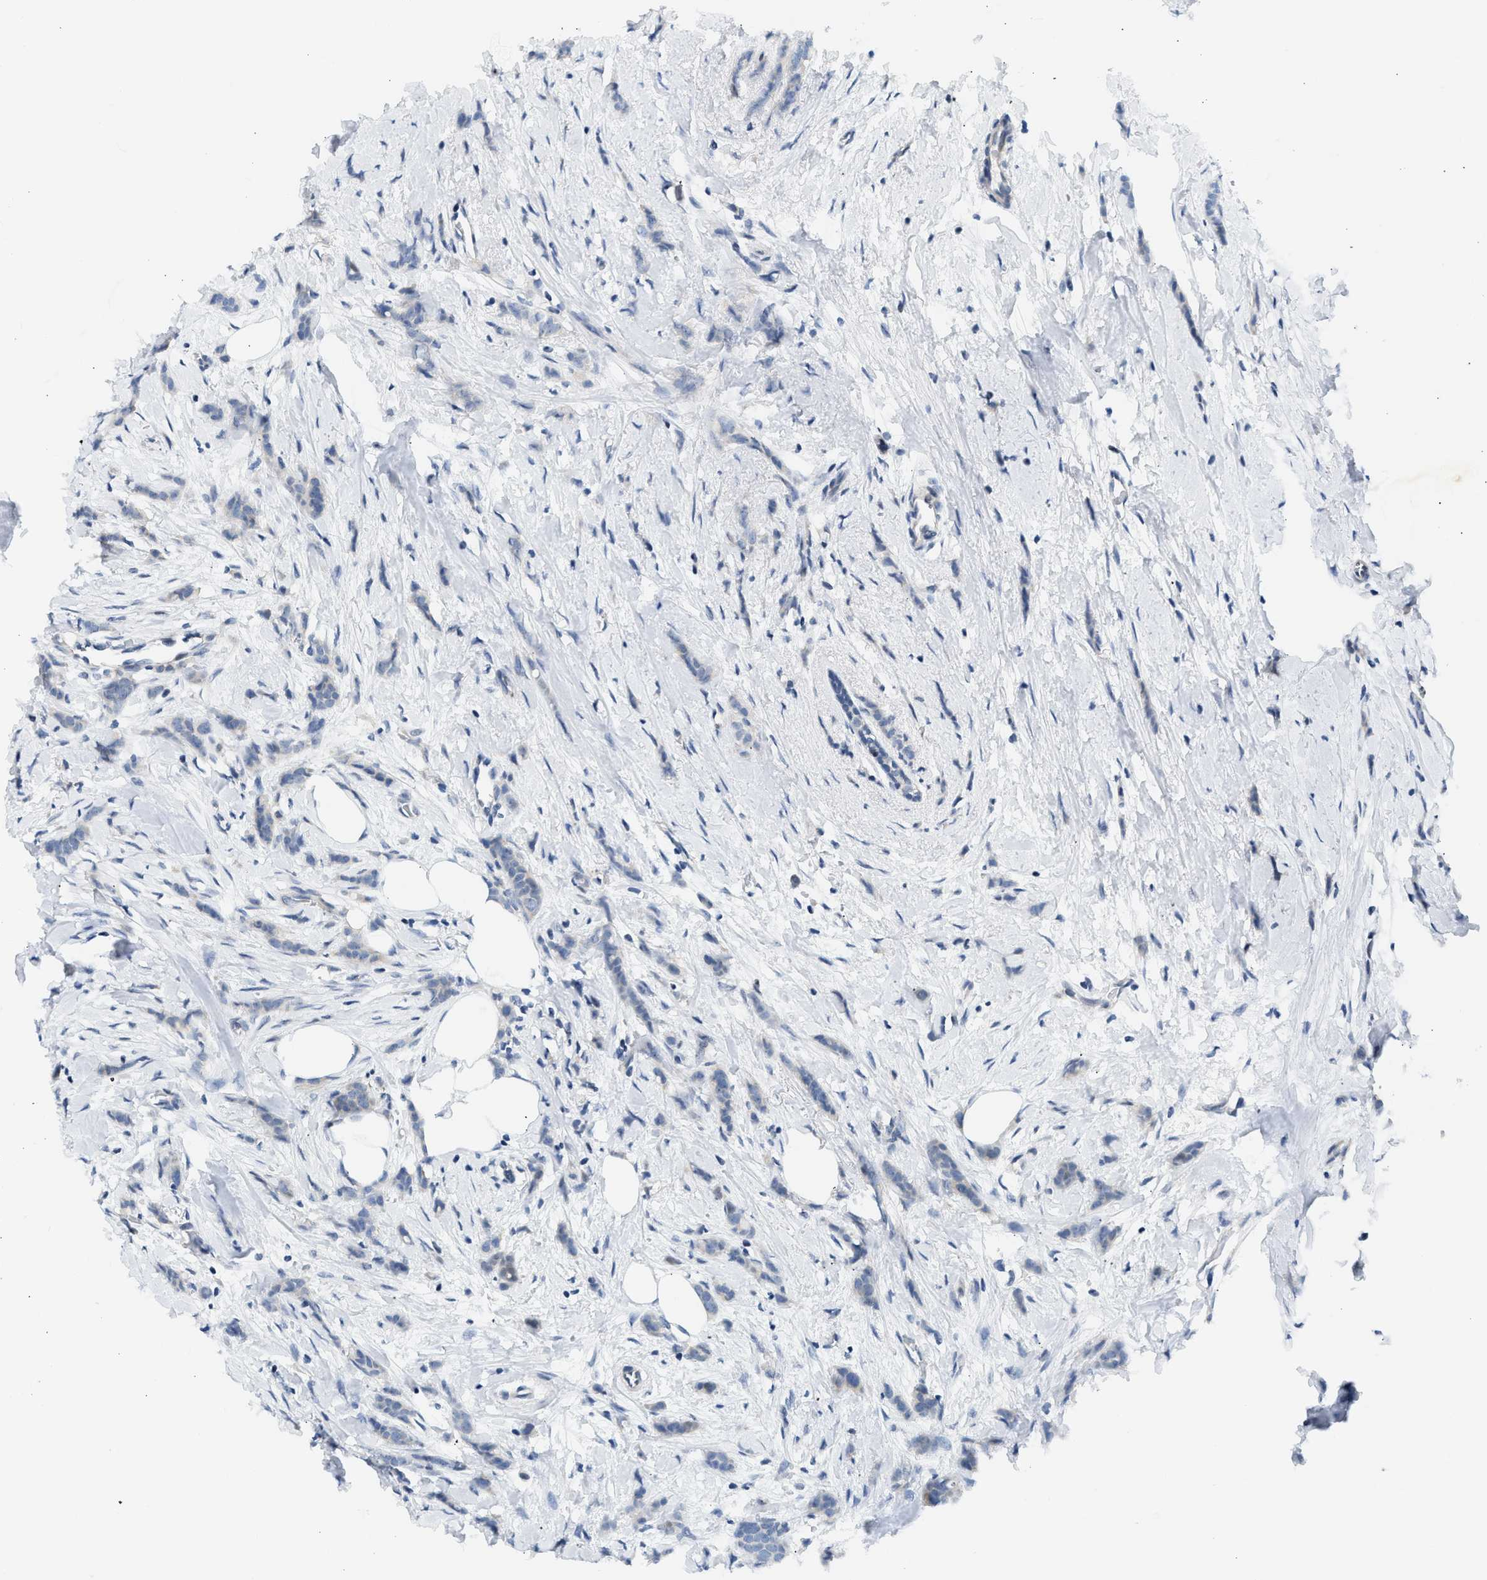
{"staining": {"intensity": "weak", "quantity": "<25%", "location": "cytoplasmic/membranous"}, "tissue": "breast cancer", "cell_type": "Tumor cells", "image_type": "cancer", "snomed": [{"axis": "morphology", "description": "Lobular carcinoma, in situ"}, {"axis": "morphology", "description": "Lobular carcinoma"}, {"axis": "topography", "description": "Breast"}], "caption": "This histopathology image is of breast lobular carcinoma in situ stained with immunohistochemistry (IHC) to label a protein in brown with the nuclei are counter-stained blue. There is no staining in tumor cells. The staining was performed using DAB to visualize the protein expression in brown, while the nuclei were stained in blue with hematoxylin (Magnification: 20x).", "gene": "OLIG3", "patient": {"sex": "female", "age": 41}}